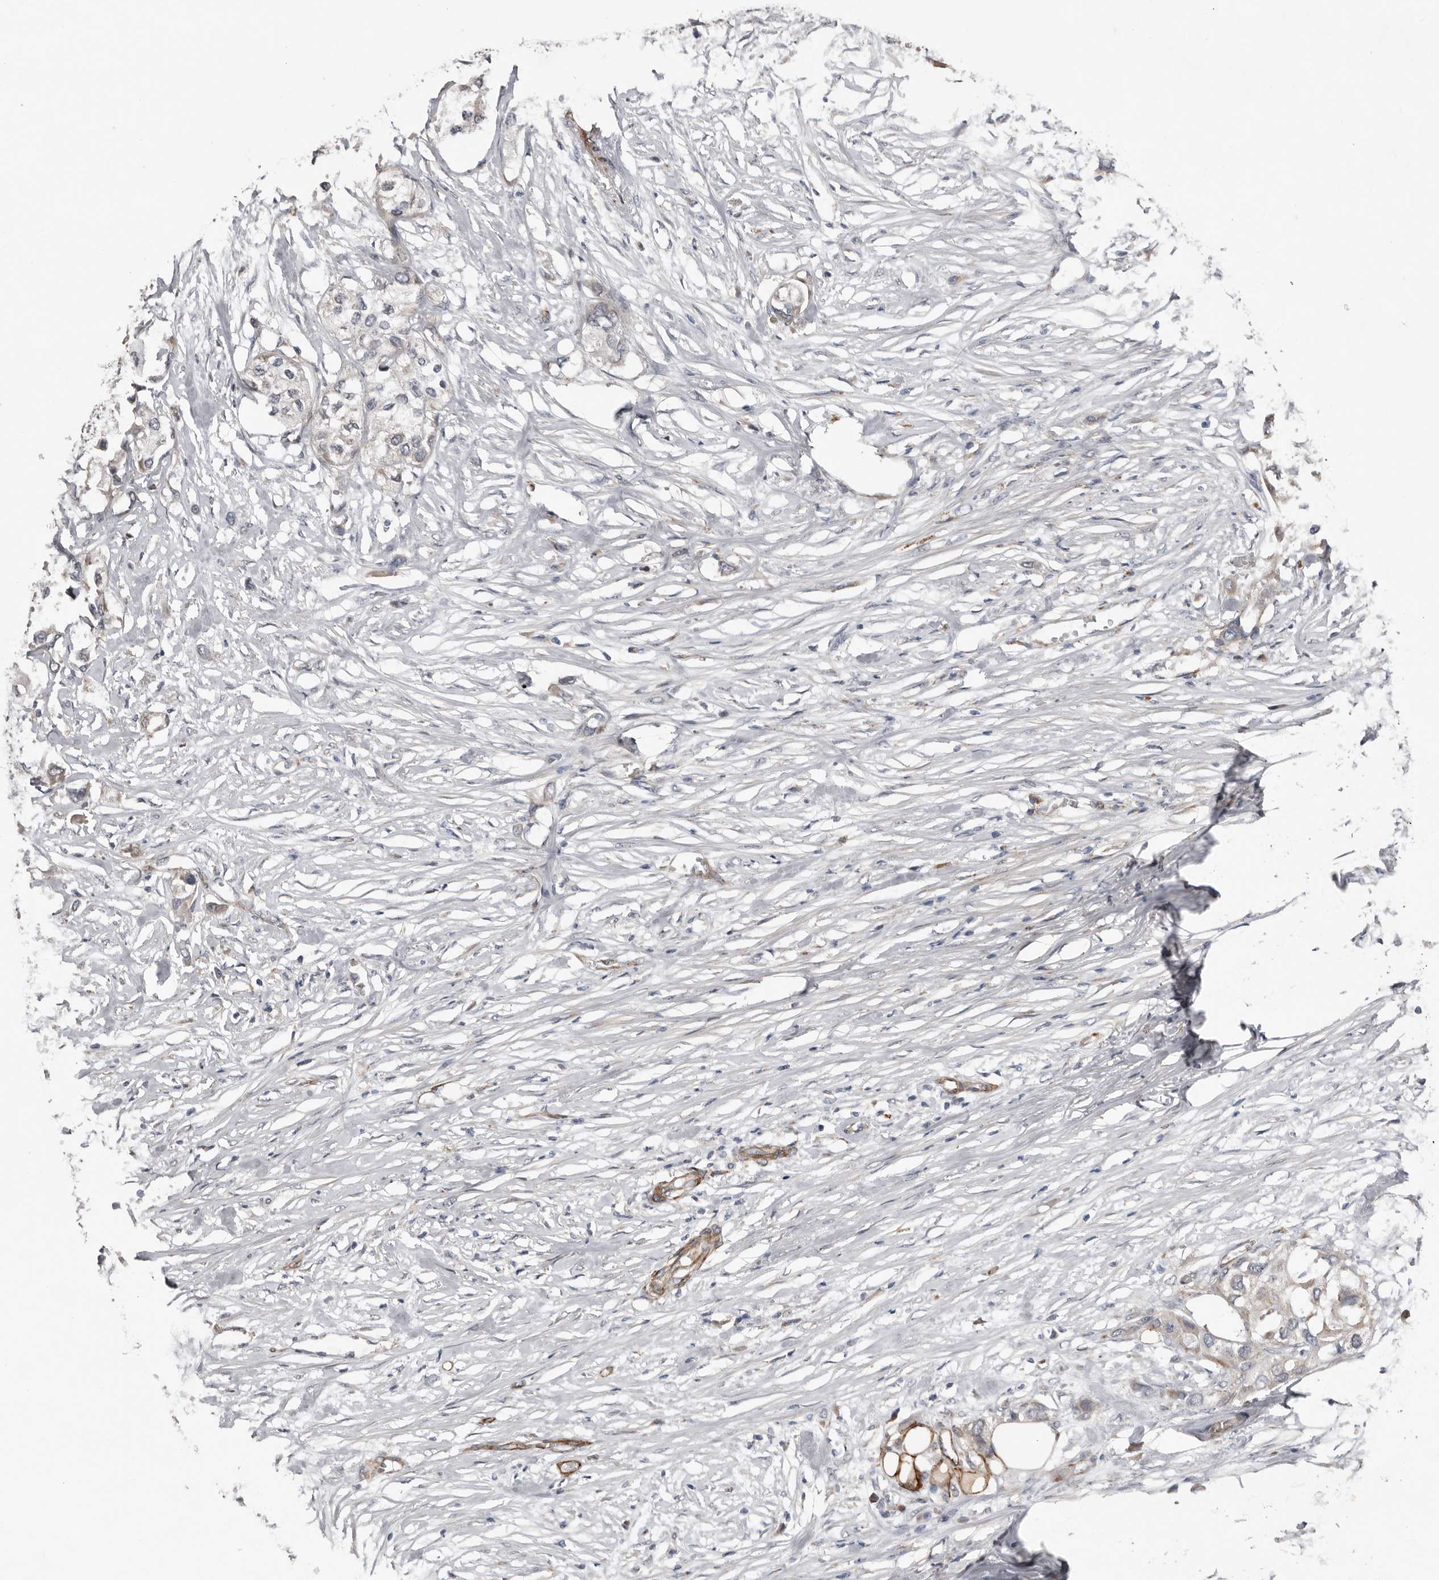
{"staining": {"intensity": "negative", "quantity": "none", "location": "none"}, "tissue": "urothelial cancer", "cell_type": "Tumor cells", "image_type": "cancer", "snomed": [{"axis": "morphology", "description": "Urothelial carcinoma, High grade"}, {"axis": "topography", "description": "Urinary bladder"}], "caption": "Tumor cells show no significant protein expression in high-grade urothelial carcinoma. (Stains: DAB (3,3'-diaminobenzidine) IHC with hematoxylin counter stain, Microscopy: brightfield microscopy at high magnification).", "gene": "RANBP17", "patient": {"sex": "male", "age": 64}}